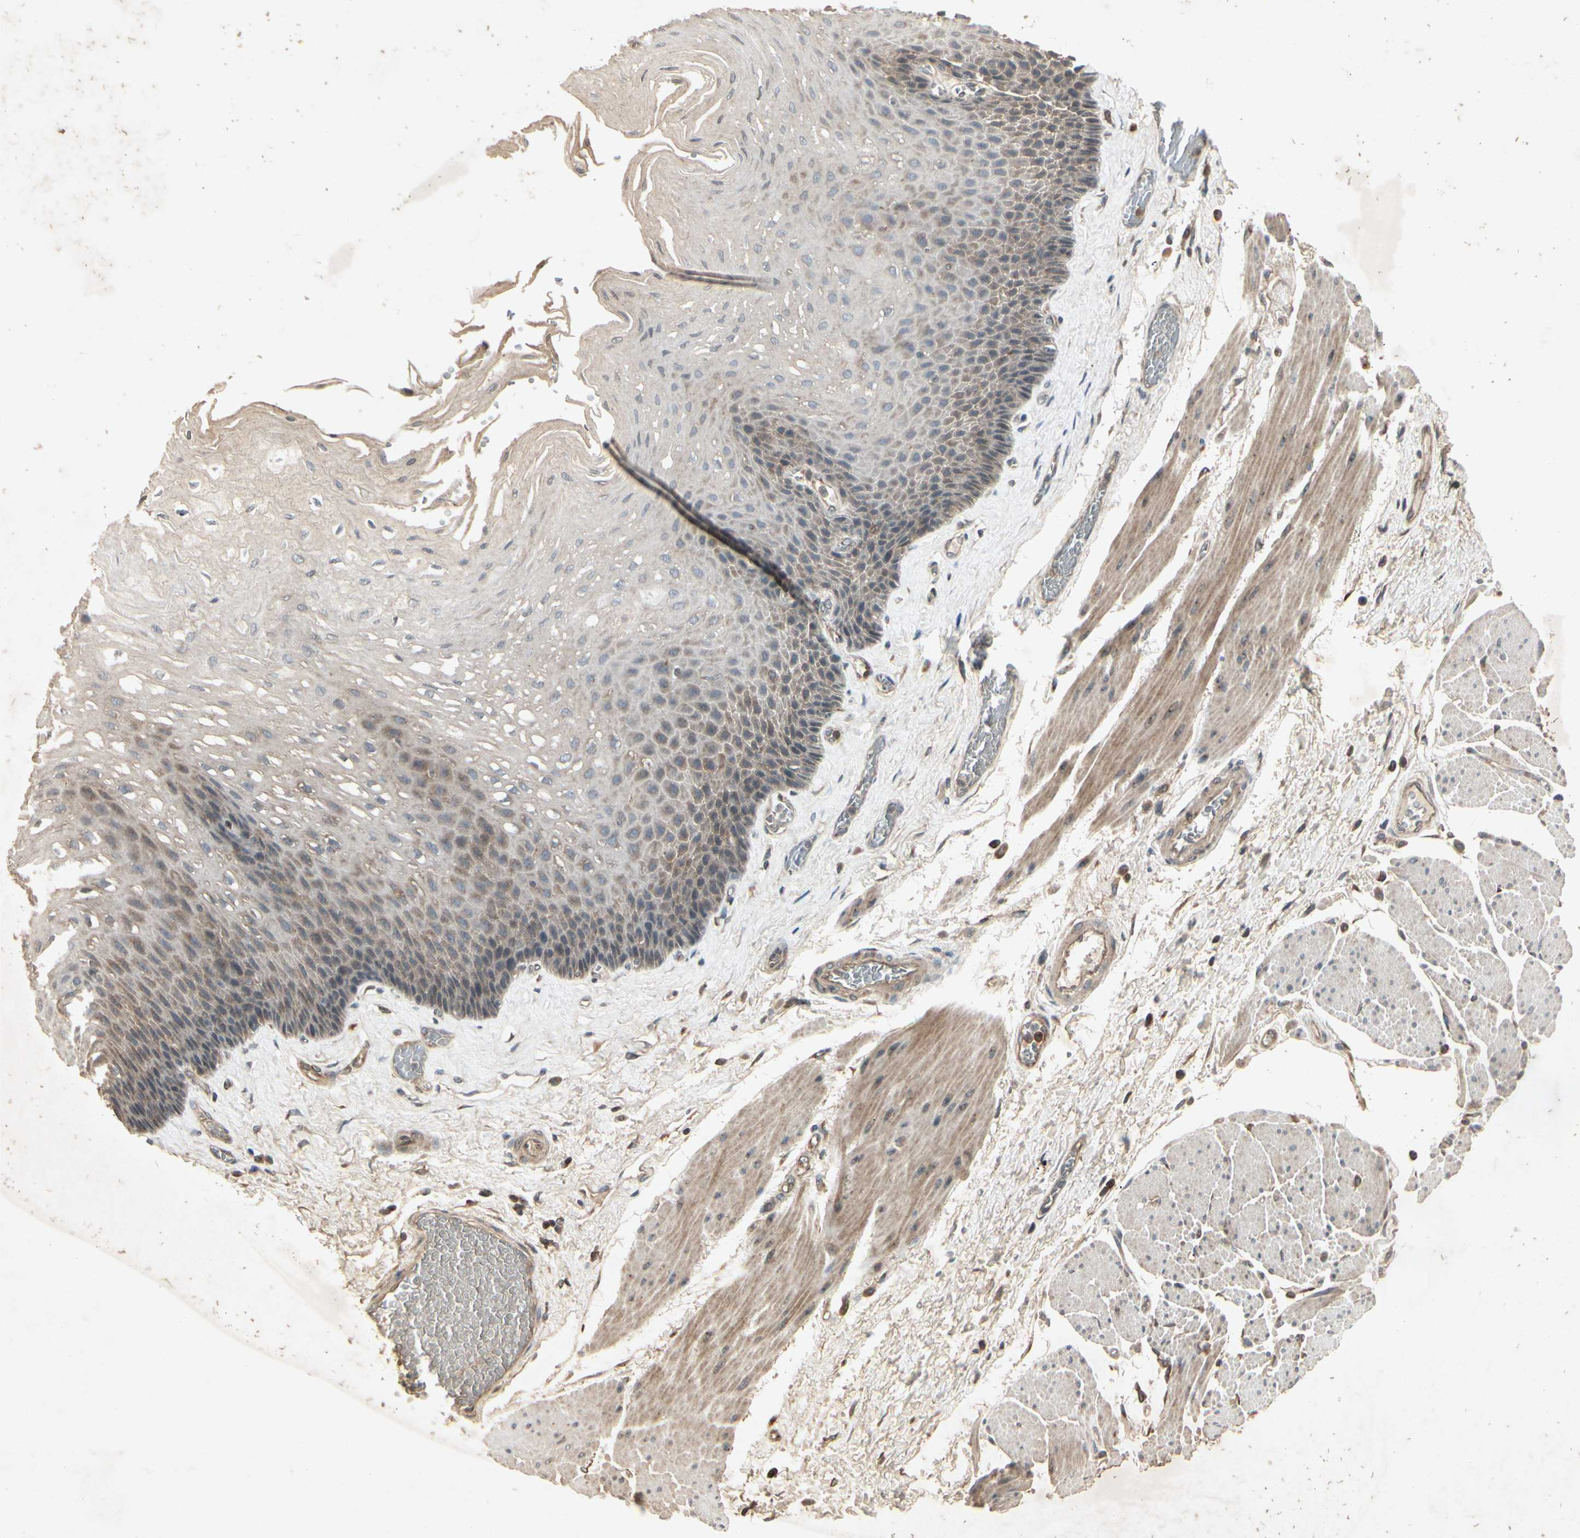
{"staining": {"intensity": "weak", "quantity": "25%-75%", "location": "cytoplasmic/membranous"}, "tissue": "esophagus", "cell_type": "Squamous epithelial cells", "image_type": "normal", "snomed": [{"axis": "morphology", "description": "Normal tissue, NOS"}, {"axis": "topography", "description": "Esophagus"}], "caption": "Immunohistochemistry (IHC) (DAB) staining of benign esophagus exhibits weak cytoplasmic/membranous protein positivity in approximately 25%-75% of squamous epithelial cells.", "gene": "TEK", "patient": {"sex": "female", "age": 72}}